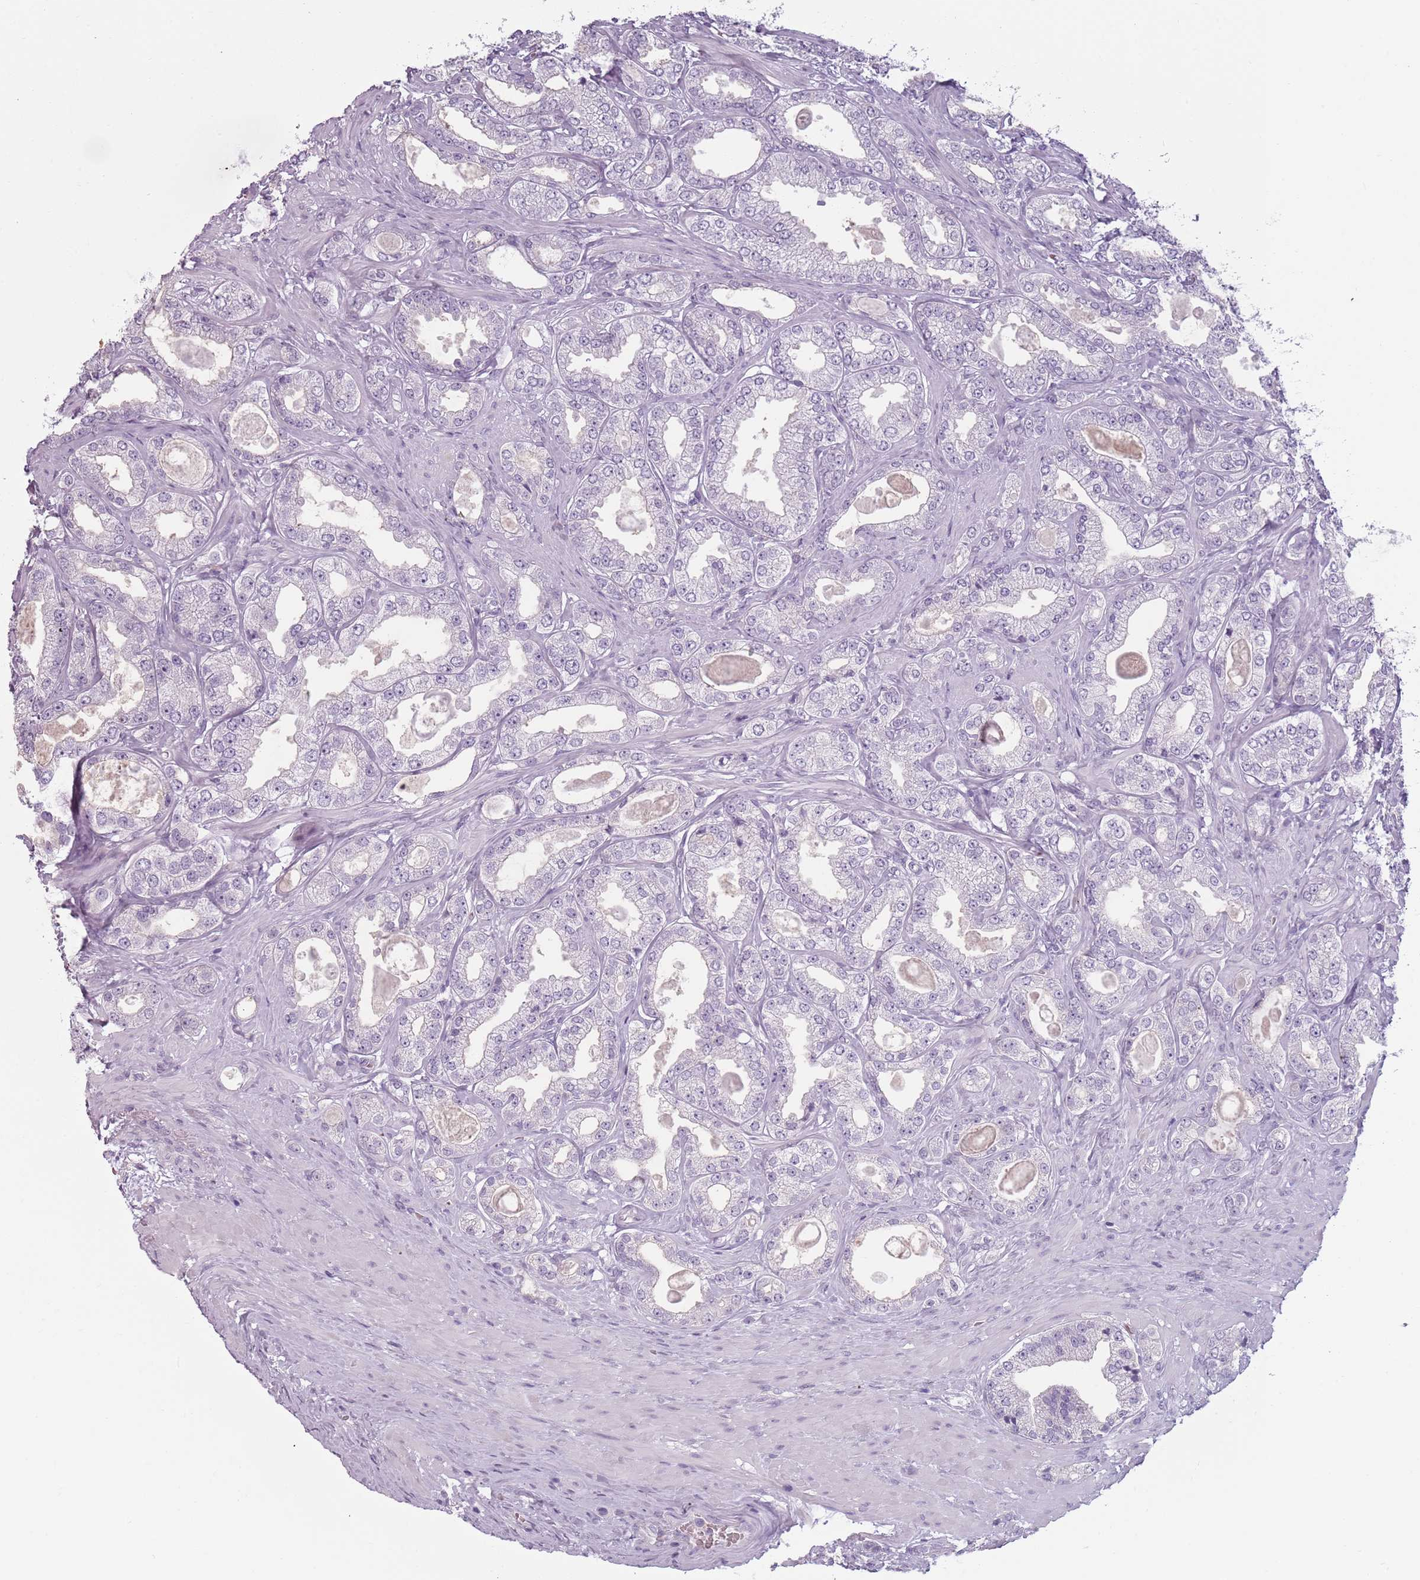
{"staining": {"intensity": "negative", "quantity": "none", "location": "none"}, "tissue": "prostate cancer", "cell_type": "Tumor cells", "image_type": "cancer", "snomed": [{"axis": "morphology", "description": "Adenocarcinoma, Low grade"}, {"axis": "topography", "description": "Prostate"}], "caption": "High power microscopy histopathology image of an immunohistochemistry (IHC) image of prostate cancer, revealing no significant positivity in tumor cells.", "gene": "PIEZO1", "patient": {"sex": "male", "age": 63}}